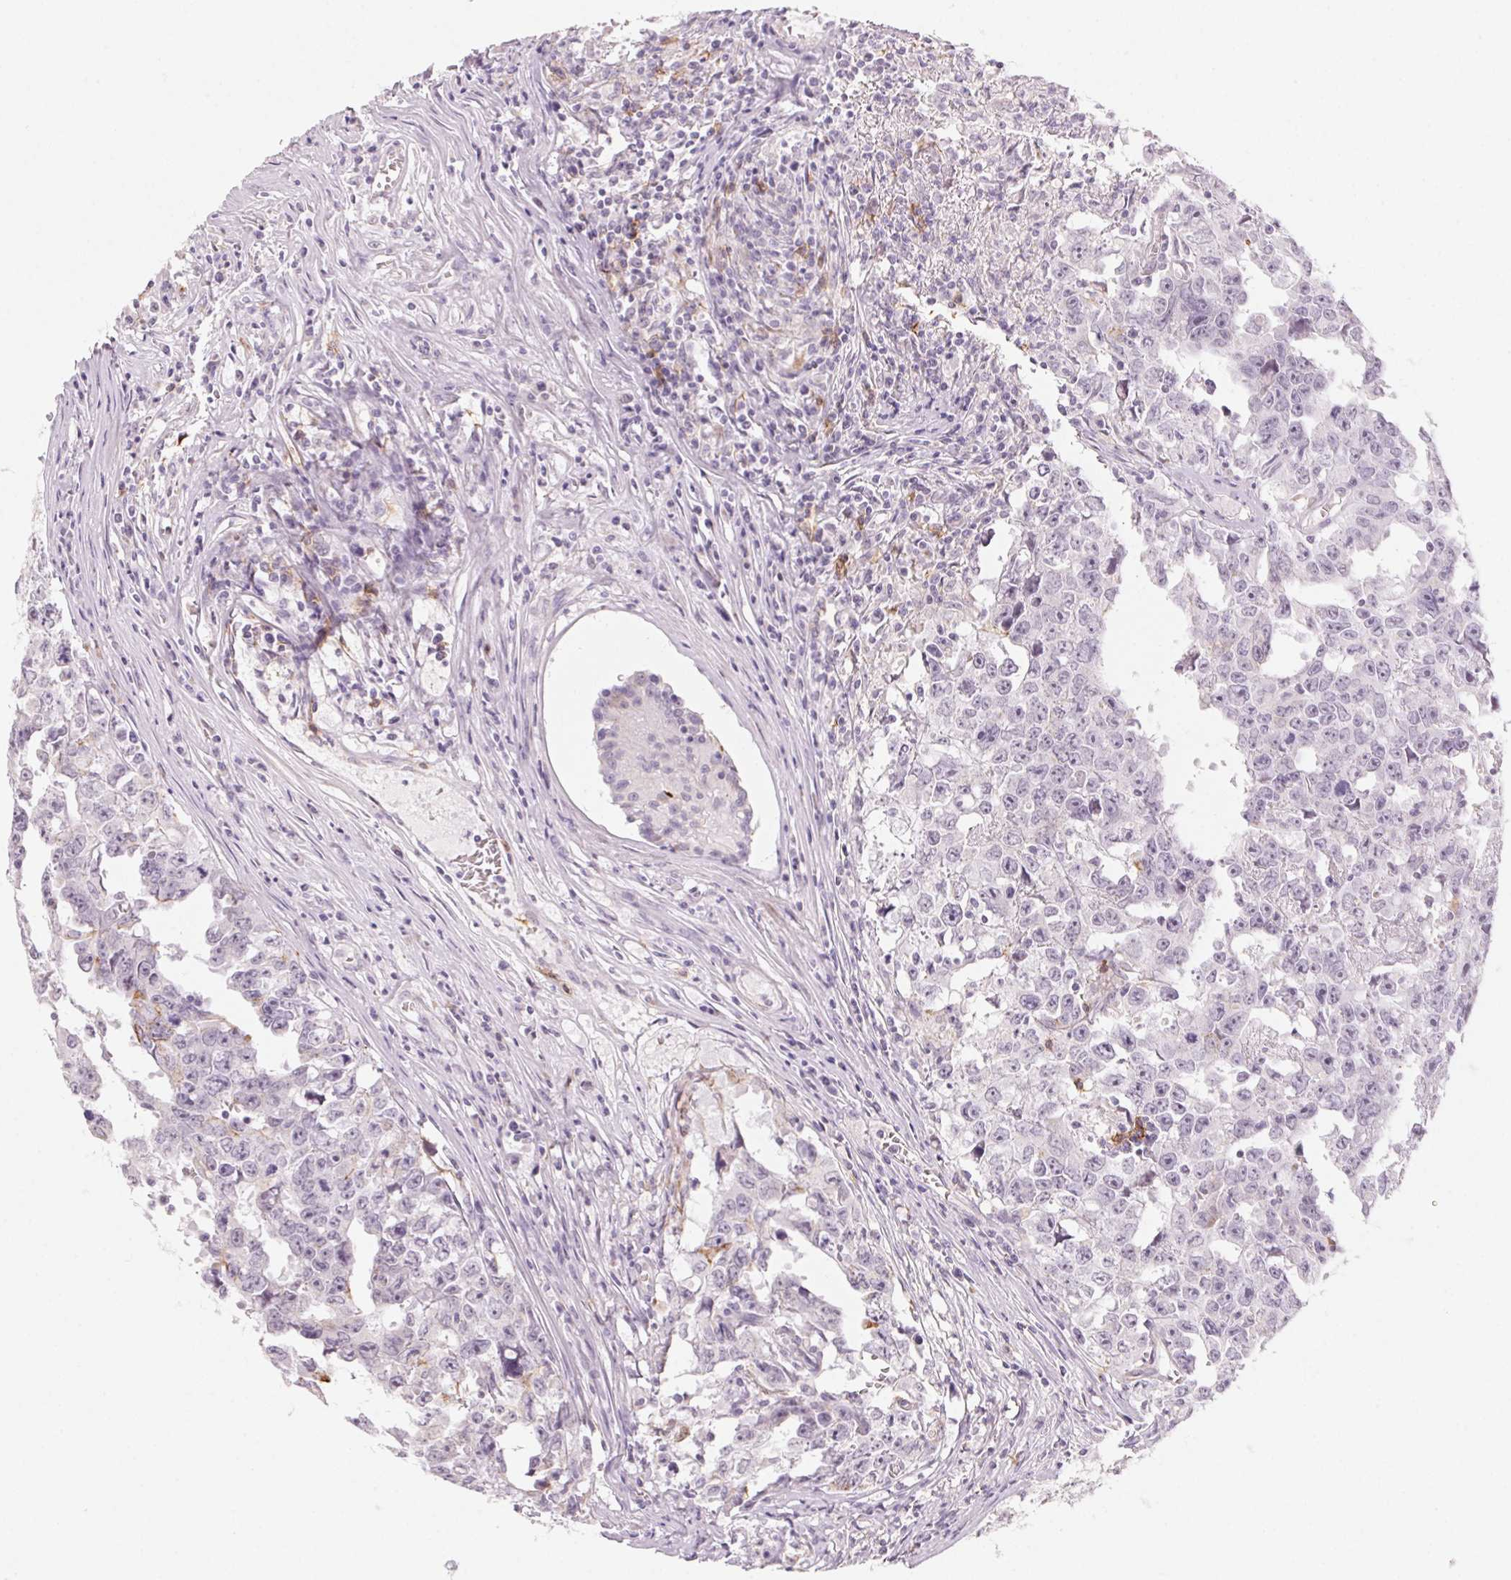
{"staining": {"intensity": "negative", "quantity": "none", "location": "none"}, "tissue": "testis cancer", "cell_type": "Tumor cells", "image_type": "cancer", "snomed": [{"axis": "morphology", "description": "Carcinoma, Embryonal, NOS"}, {"axis": "topography", "description": "Testis"}], "caption": "High magnification brightfield microscopy of testis cancer (embryonal carcinoma) stained with DAB (brown) and counterstained with hematoxylin (blue): tumor cells show no significant expression.", "gene": "PRPH", "patient": {"sex": "male", "age": 22}}